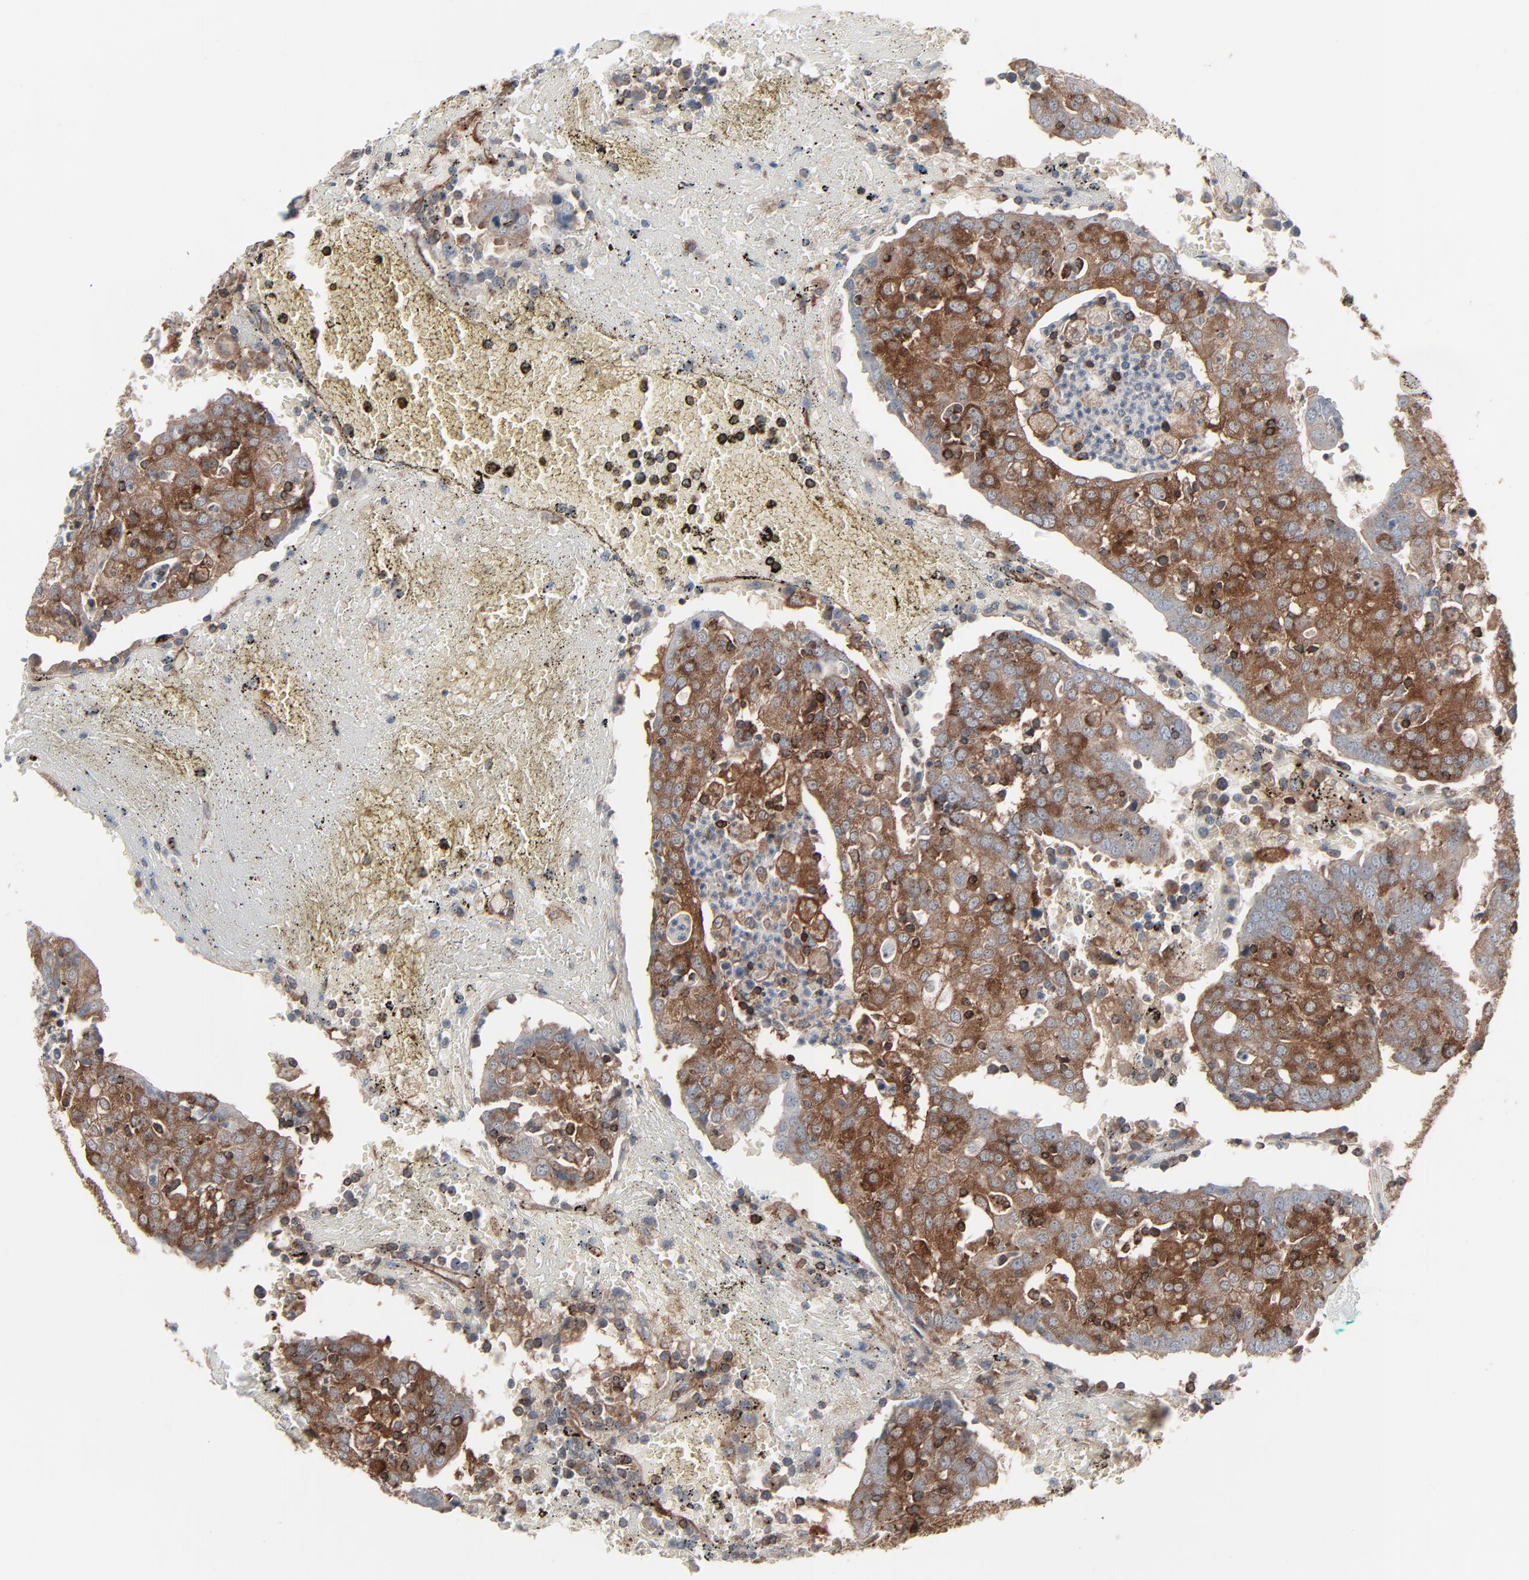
{"staining": {"intensity": "moderate", "quantity": ">75%", "location": "cytoplasmic/membranous"}, "tissue": "head and neck cancer", "cell_type": "Tumor cells", "image_type": "cancer", "snomed": [{"axis": "morphology", "description": "Adenocarcinoma, NOS"}, {"axis": "topography", "description": "Salivary gland"}, {"axis": "topography", "description": "Head-Neck"}], "caption": "An IHC photomicrograph of tumor tissue is shown. Protein staining in brown labels moderate cytoplasmic/membranous positivity in head and neck cancer (adenocarcinoma) within tumor cells.", "gene": "OPTN", "patient": {"sex": "female", "age": 65}}